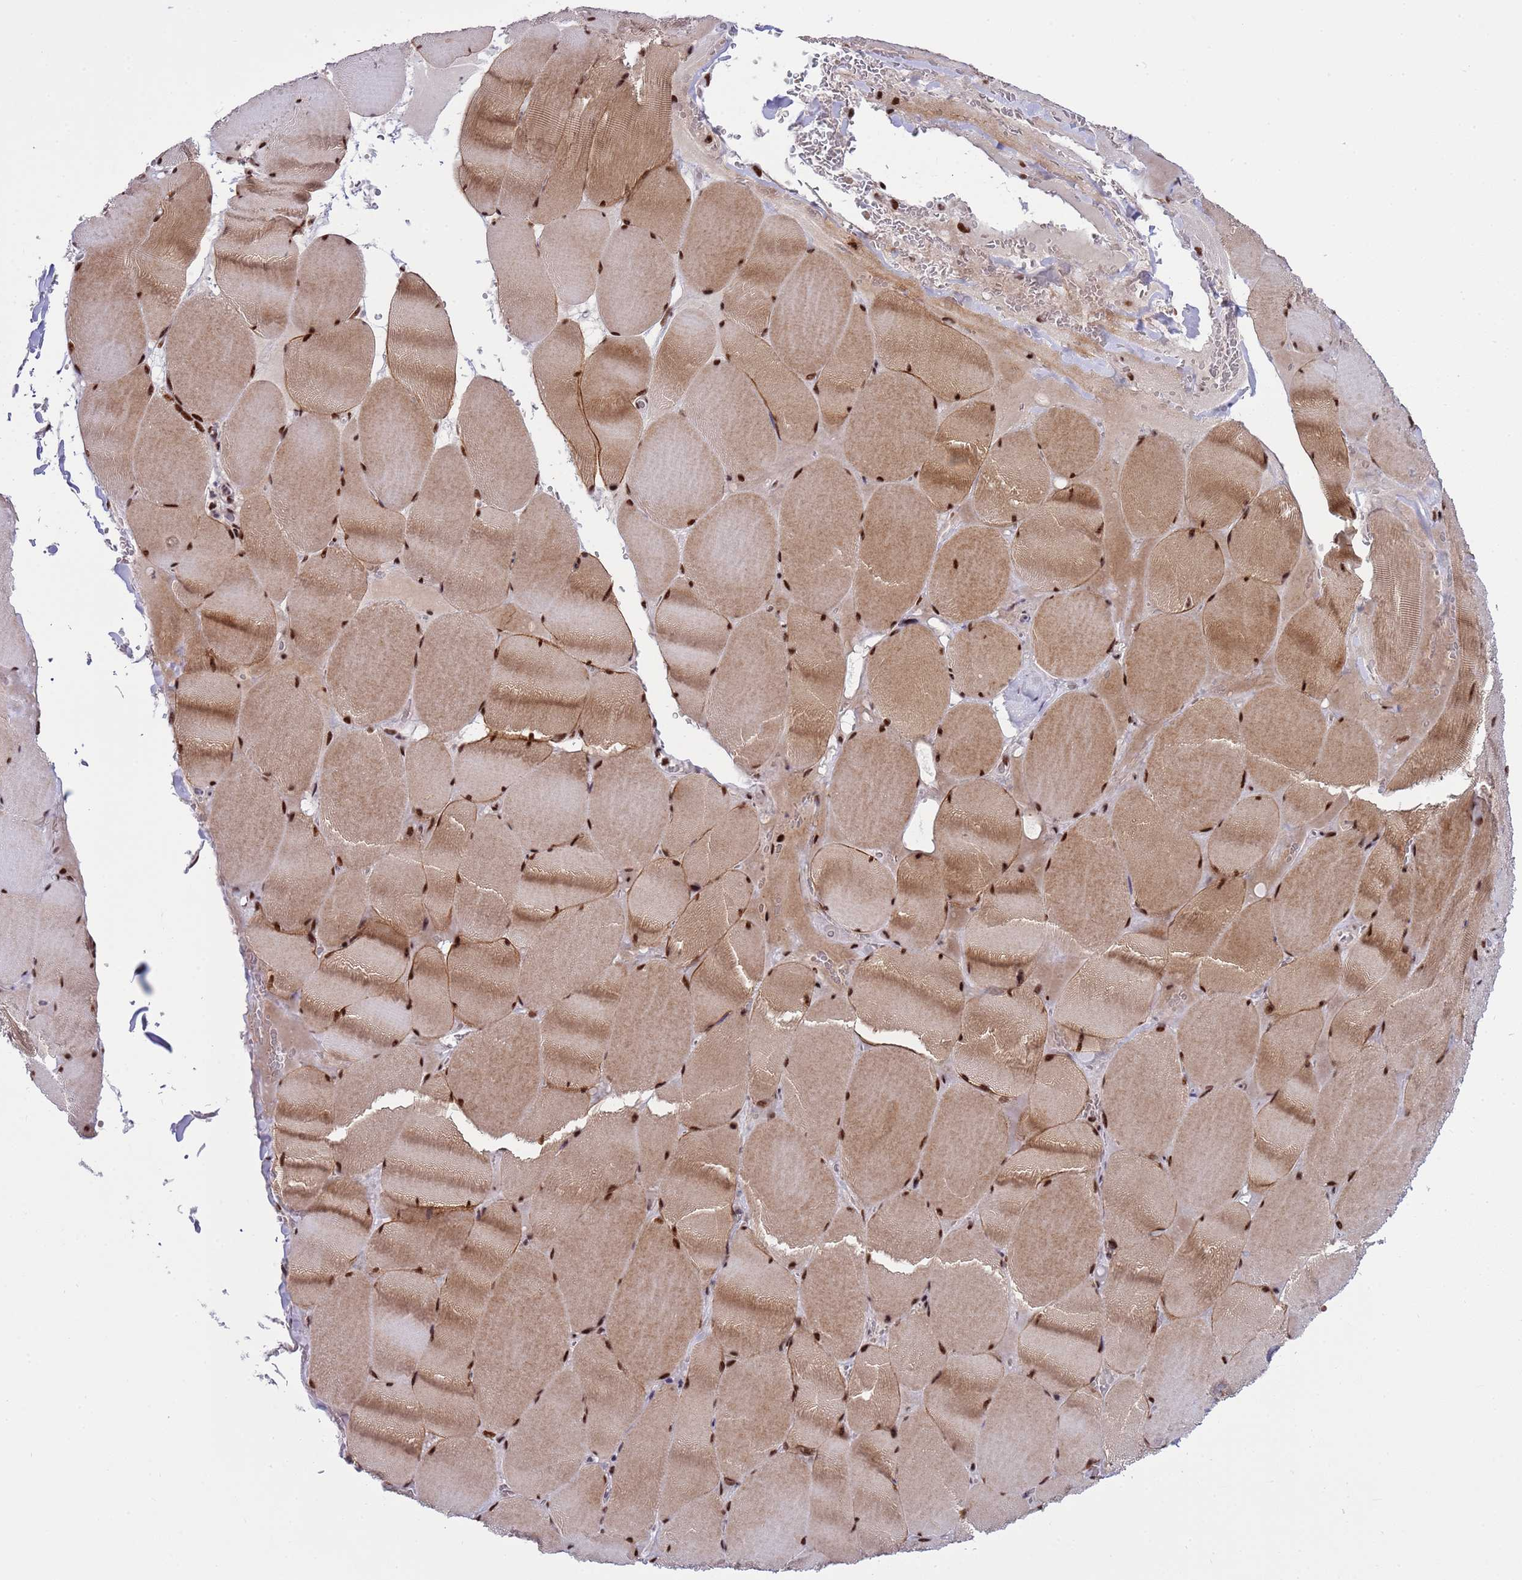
{"staining": {"intensity": "strong", "quantity": "25%-75%", "location": "cytoplasmic/membranous,nuclear"}, "tissue": "skeletal muscle", "cell_type": "Myocytes", "image_type": "normal", "snomed": [{"axis": "morphology", "description": "Normal tissue, NOS"}, {"axis": "topography", "description": "Skeletal muscle"}, {"axis": "topography", "description": "Head-Neck"}], "caption": "About 25%-75% of myocytes in normal human skeletal muscle demonstrate strong cytoplasmic/membranous,nuclear protein staining as visualized by brown immunohistochemical staining.", "gene": "THOC2", "patient": {"sex": "male", "age": 66}}